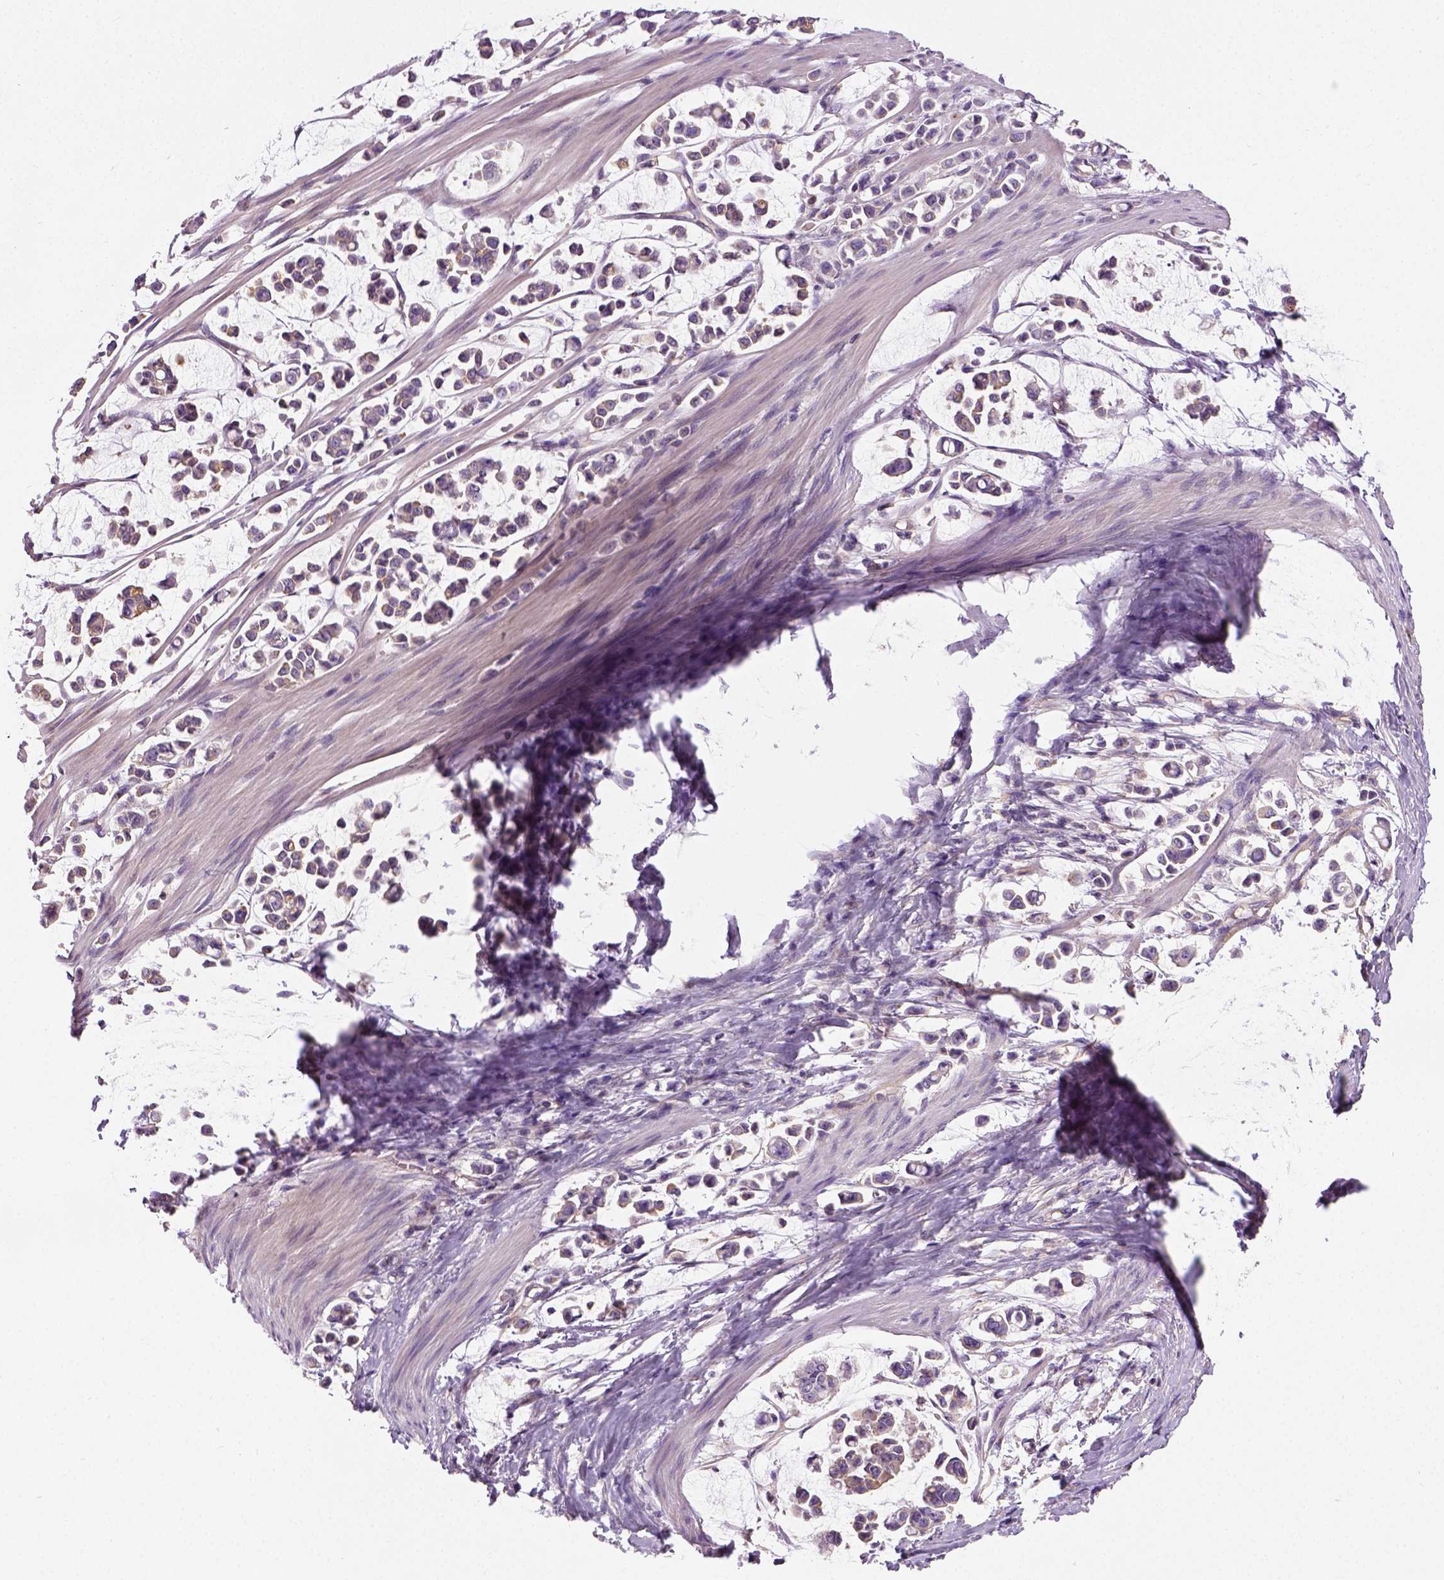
{"staining": {"intensity": "weak", "quantity": ">75%", "location": "cytoplasmic/membranous"}, "tissue": "stomach cancer", "cell_type": "Tumor cells", "image_type": "cancer", "snomed": [{"axis": "morphology", "description": "Adenocarcinoma, NOS"}, {"axis": "topography", "description": "Stomach"}], "caption": "High-power microscopy captured an immunohistochemistry image of stomach cancer, revealing weak cytoplasmic/membranous expression in approximately >75% of tumor cells. (DAB (3,3'-diaminobenzidine) IHC, brown staining for protein, blue staining for nuclei).", "gene": "CRACR2A", "patient": {"sex": "male", "age": 82}}